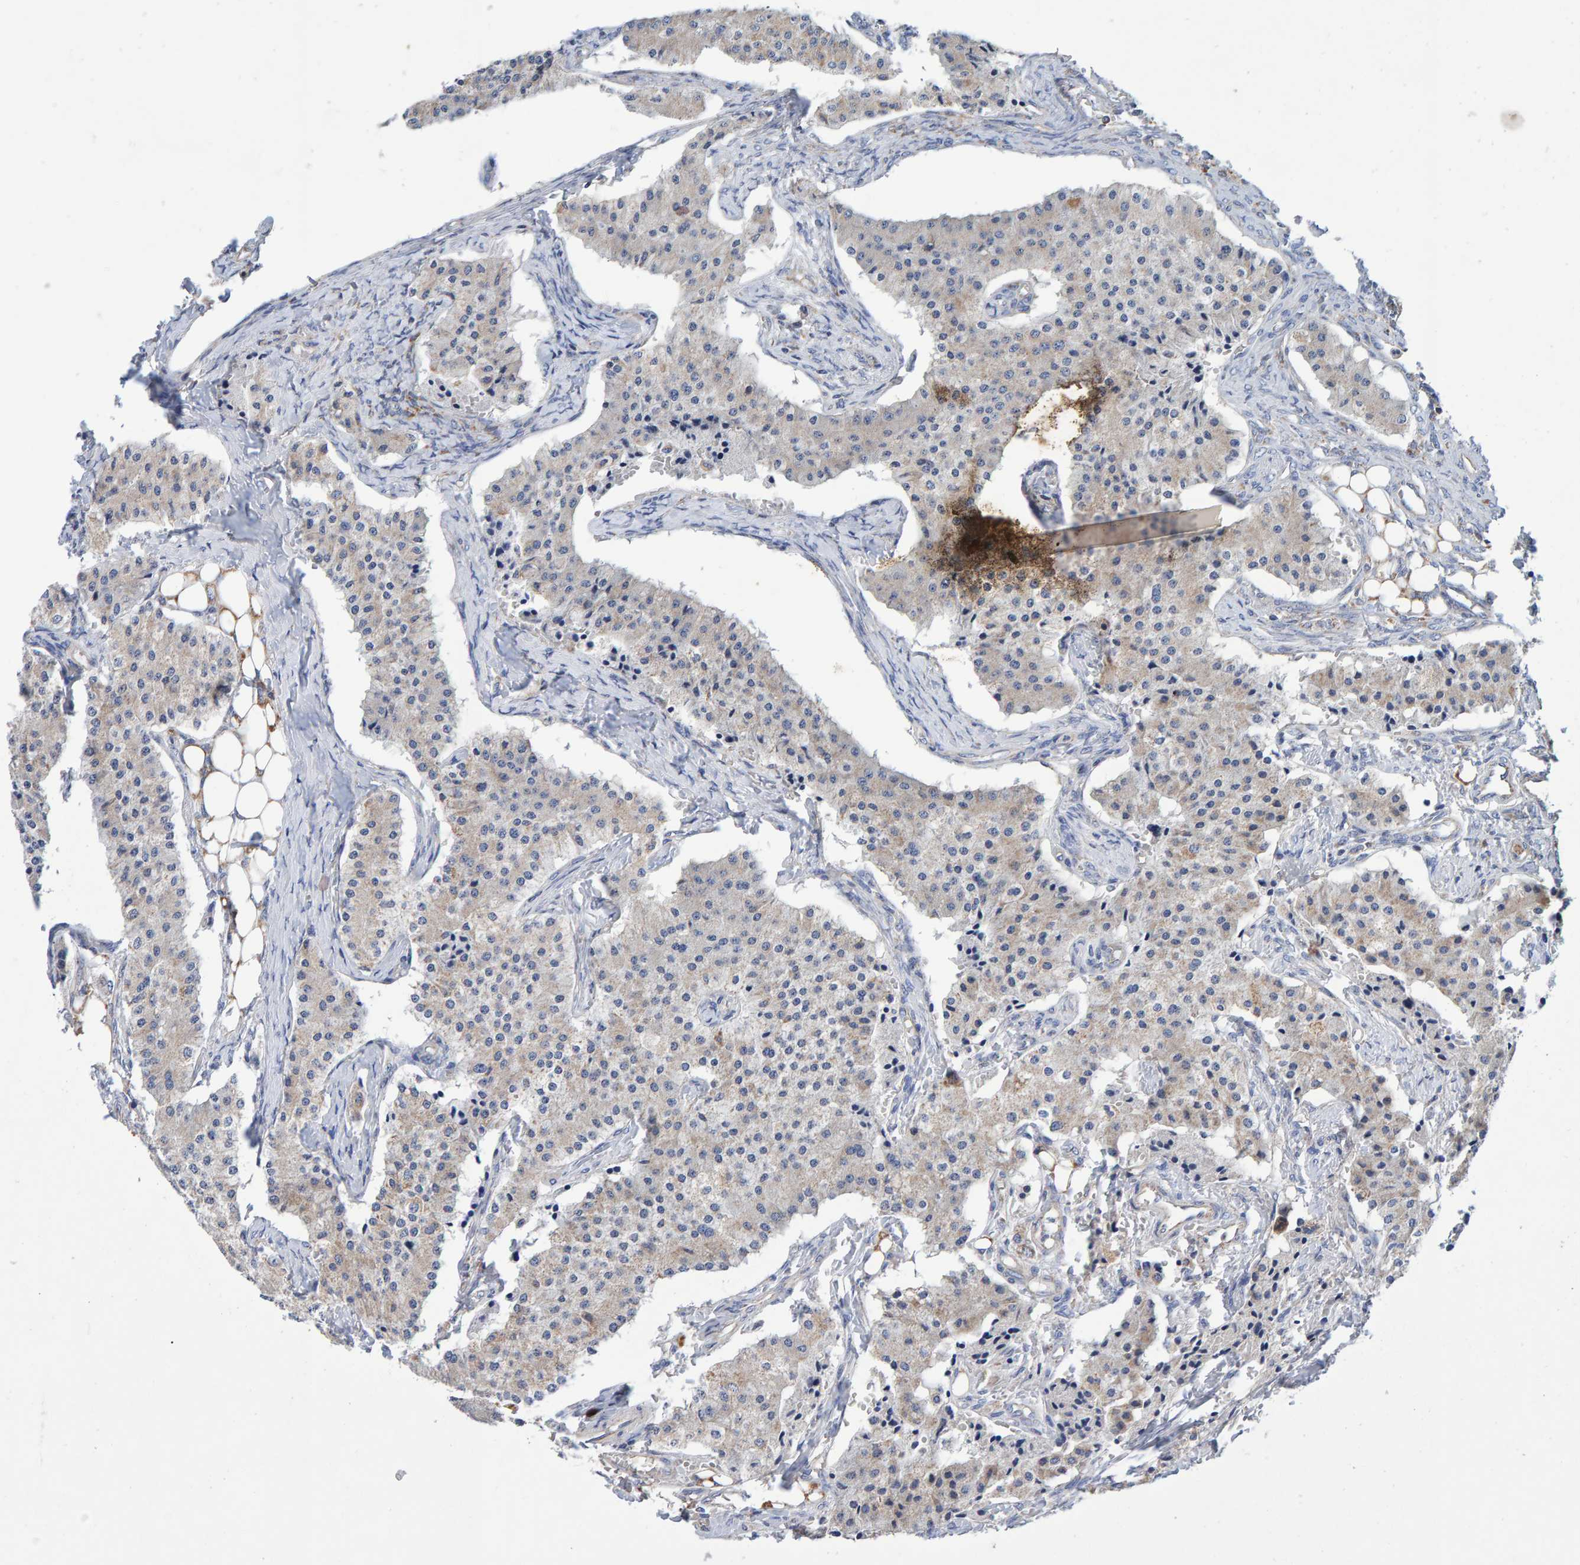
{"staining": {"intensity": "weak", "quantity": "25%-75%", "location": "cytoplasmic/membranous"}, "tissue": "carcinoid", "cell_type": "Tumor cells", "image_type": "cancer", "snomed": [{"axis": "morphology", "description": "Carcinoid, malignant, NOS"}, {"axis": "topography", "description": "Colon"}], "caption": "Approximately 25%-75% of tumor cells in carcinoid show weak cytoplasmic/membranous protein expression as visualized by brown immunohistochemical staining.", "gene": "EFR3A", "patient": {"sex": "female", "age": 52}}